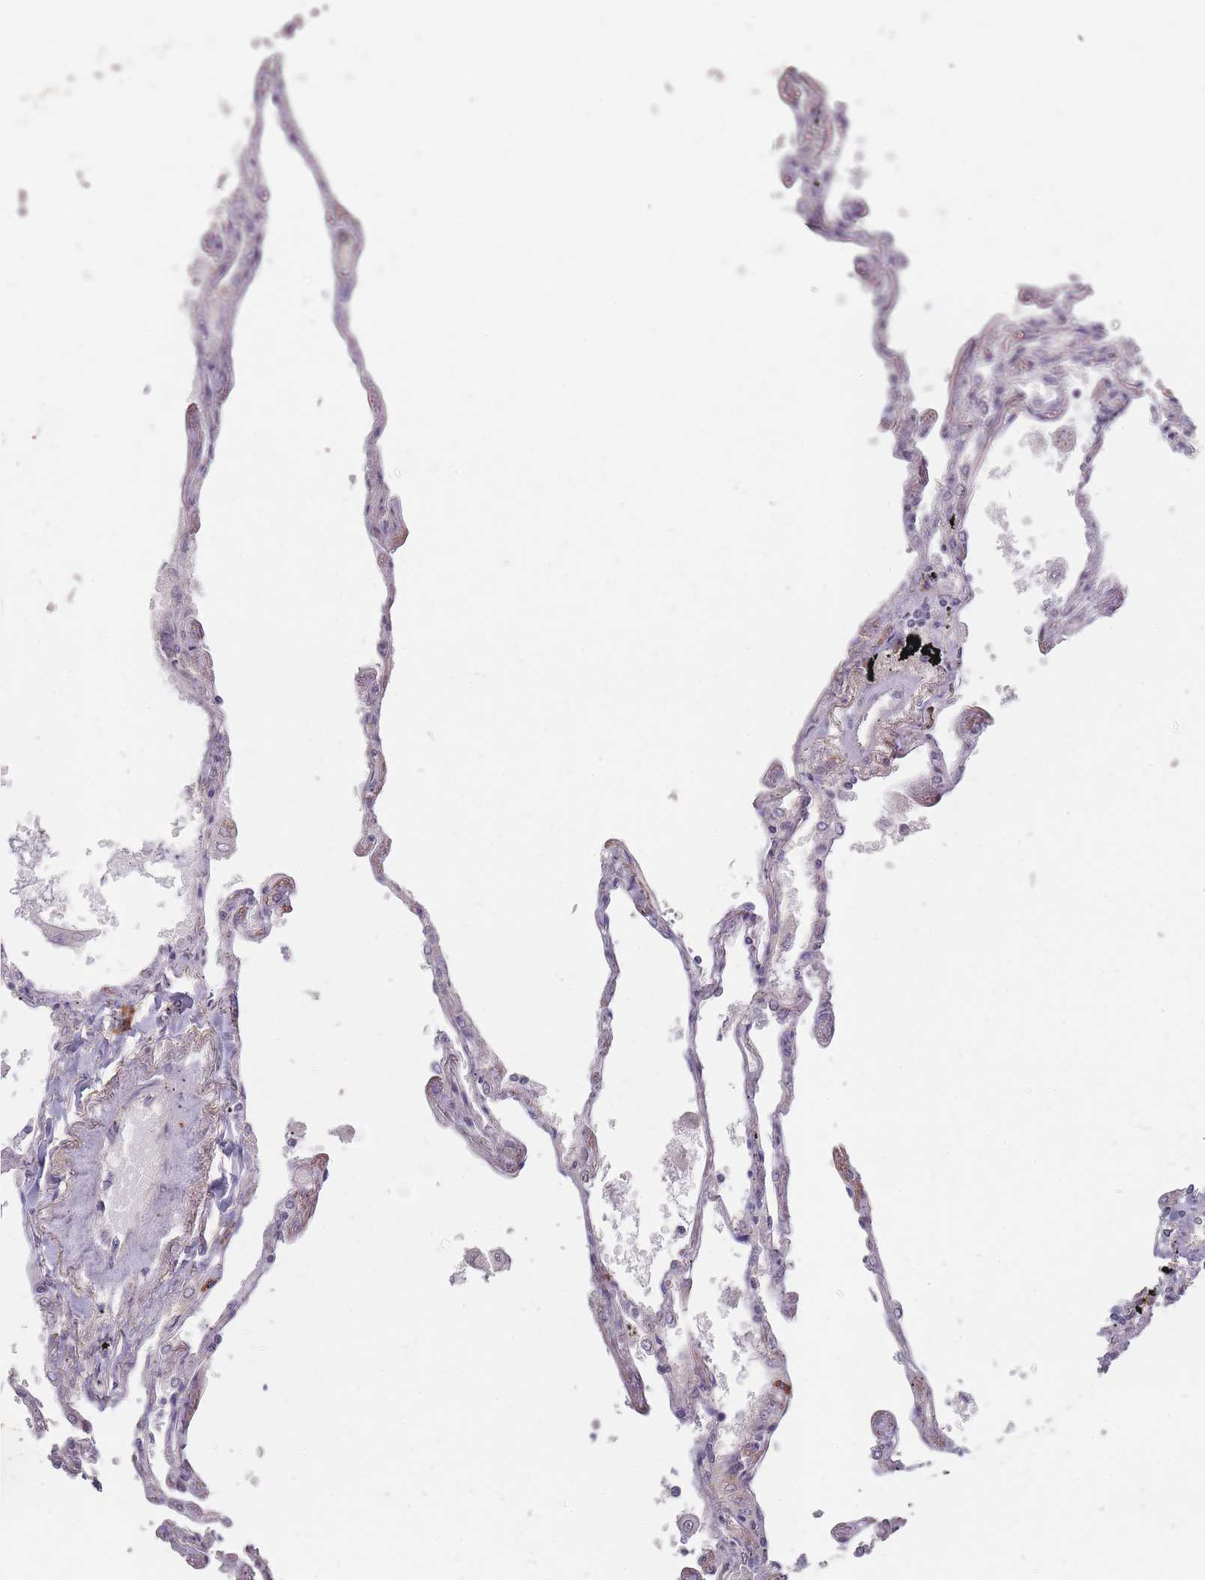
{"staining": {"intensity": "negative", "quantity": "none", "location": "none"}, "tissue": "lung", "cell_type": "Alveolar cells", "image_type": "normal", "snomed": [{"axis": "morphology", "description": "Normal tissue, NOS"}, {"axis": "topography", "description": "Lung"}], "caption": "Protein analysis of normal lung exhibits no significant staining in alveolar cells. Nuclei are stained in blue.", "gene": "SMIM14", "patient": {"sex": "female", "age": 67}}